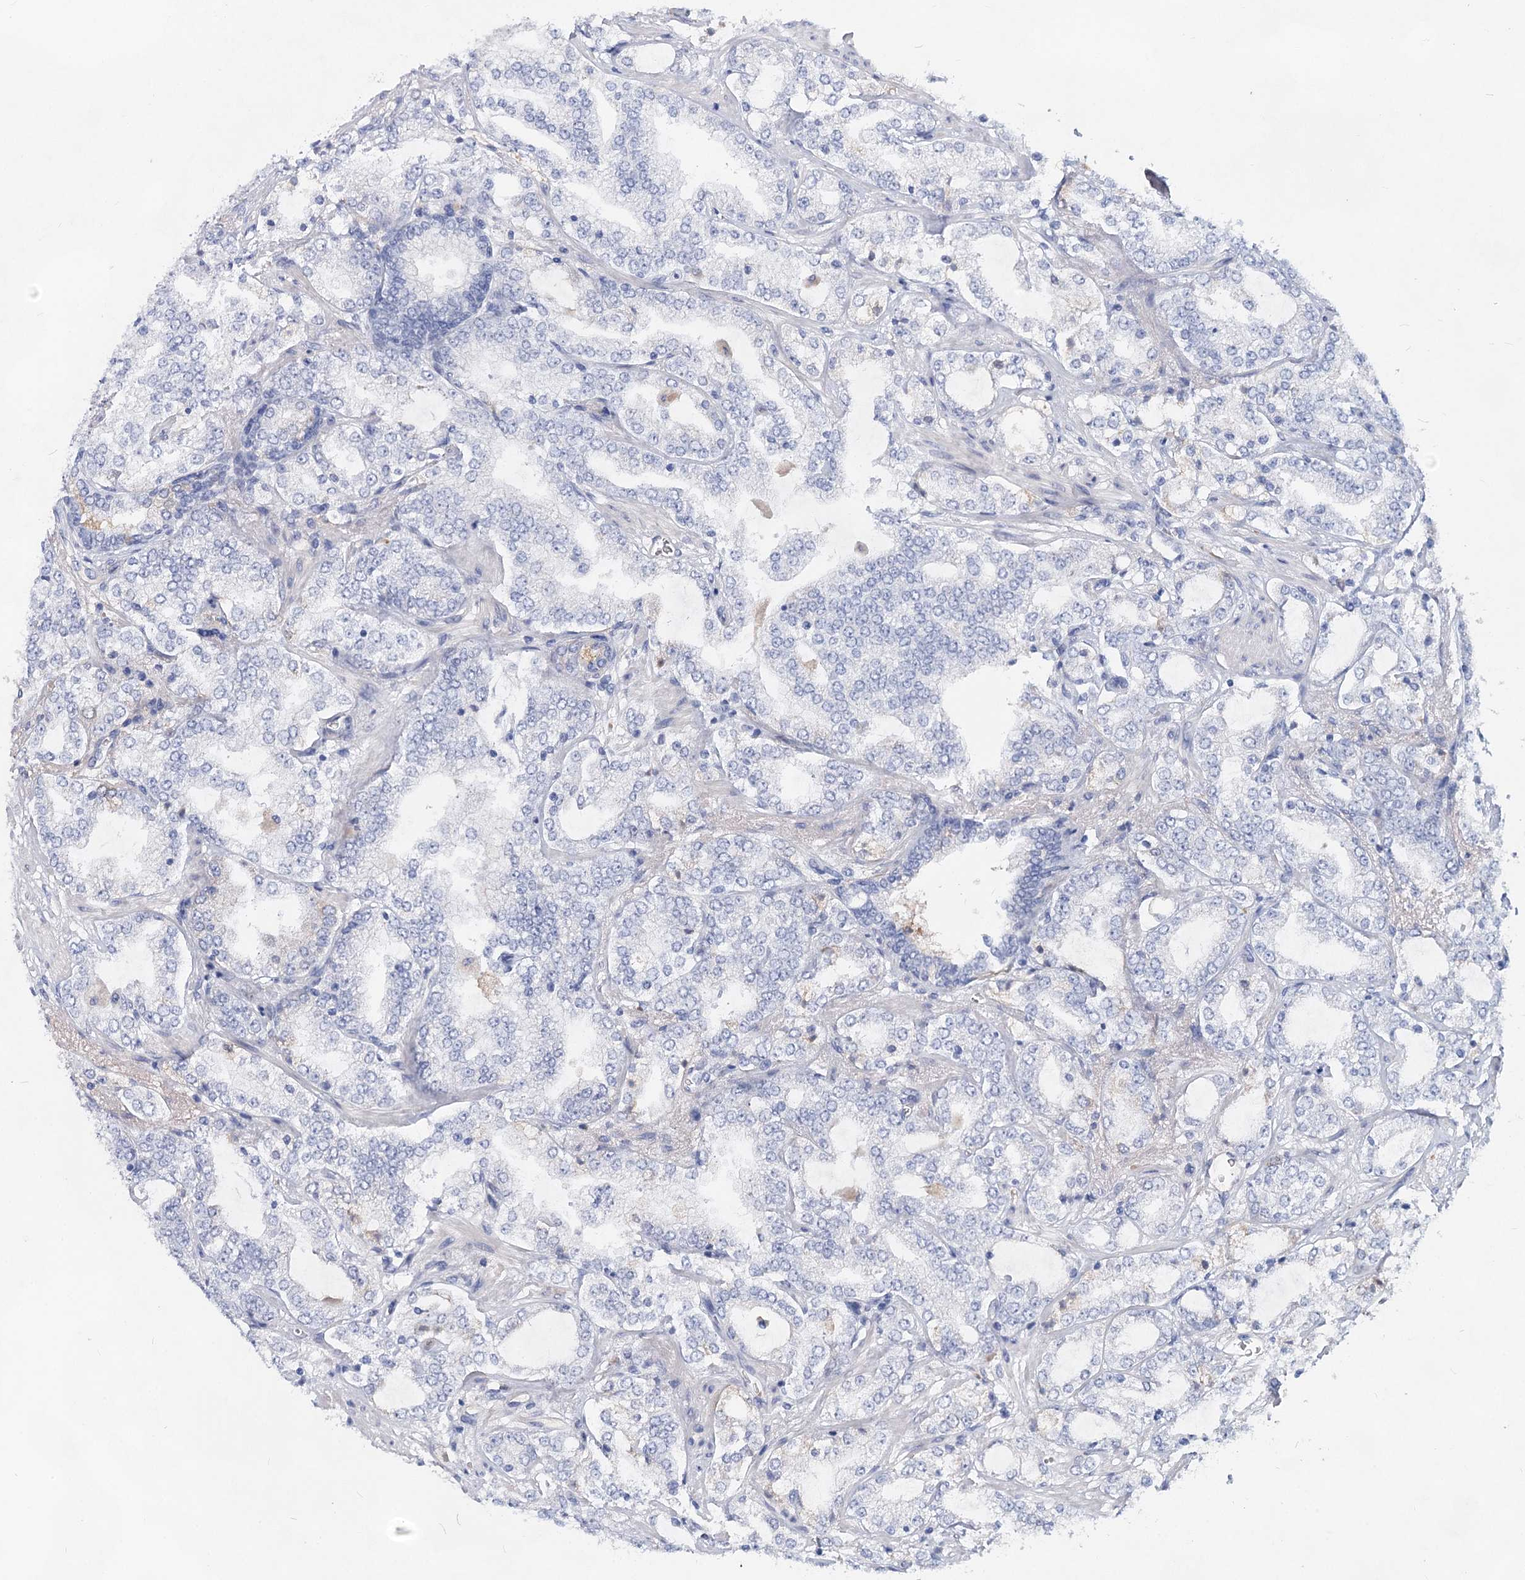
{"staining": {"intensity": "negative", "quantity": "none", "location": "none"}, "tissue": "prostate cancer", "cell_type": "Tumor cells", "image_type": "cancer", "snomed": [{"axis": "morphology", "description": "Adenocarcinoma, High grade"}, {"axis": "topography", "description": "Prostate"}], "caption": "Tumor cells show no significant expression in adenocarcinoma (high-grade) (prostate).", "gene": "TASOR2", "patient": {"sex": "male", "age": 64}}